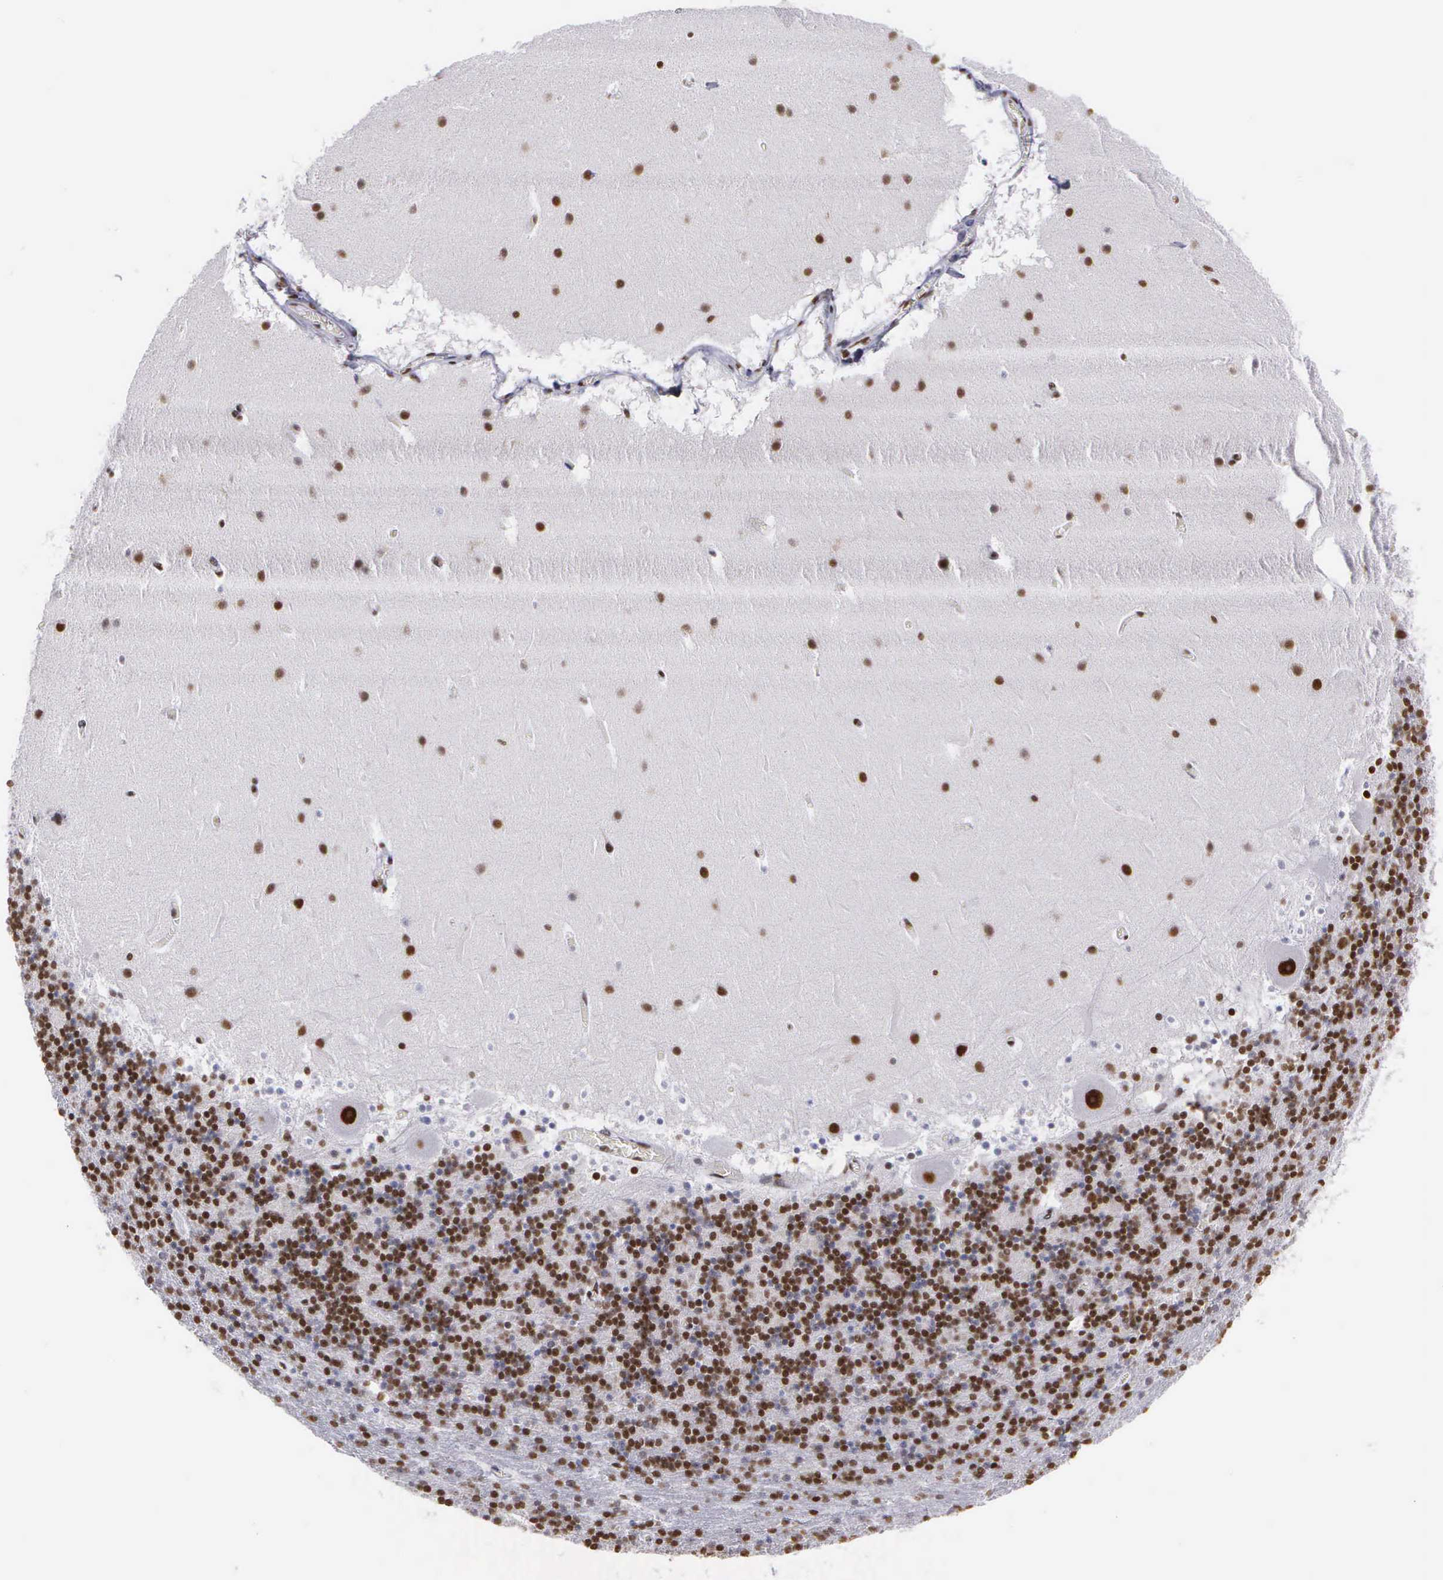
{"staining": {"intensity": "strong", "quantity": ">75%", "location": "nuclear"}, "tissue": "cerebellum", "cell_type": "Cells in granular layer", "image_type": "normal", "snomed": [{"axis": "morphology", "description": "Normal tissue, NOS"}, {"axis": "topography", "description": "Cerebellum"}], "caption": "Cells in granular layer exhibit high levels of strong nuclear expression in approximately >75% of cells in benign cerebellum. (DAB IHC, brown staining for protein, blue staining for nuclei).", "gene": "CSTF2", "patient": {"sex": "male", "age": 45}}